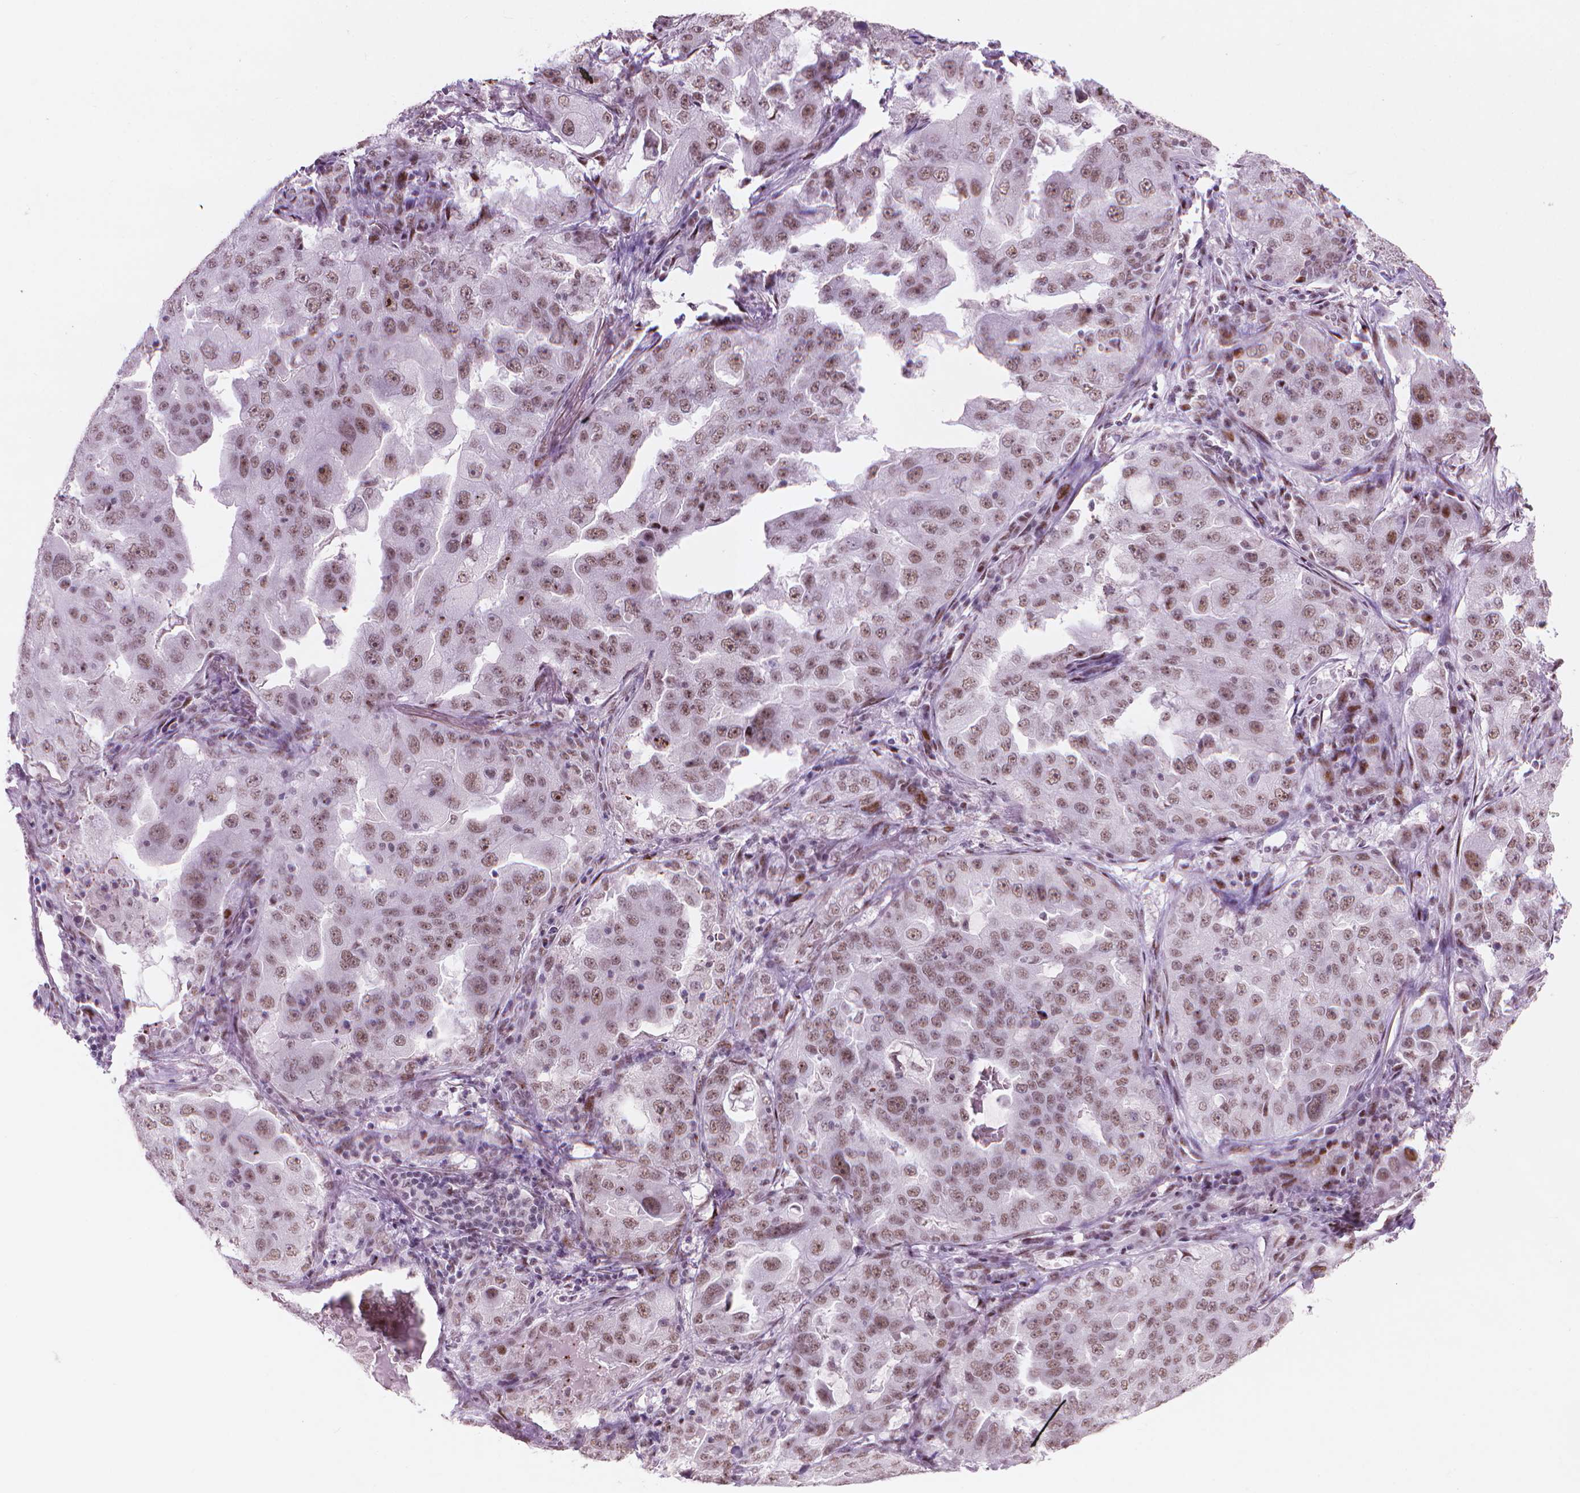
{"staining": {"intensity": "moderate", "quantity": ">75%", "location": "nuclear"}, "tissue": "lung cancer", "cell_type": "Tumor cells", "image_type": "cancer", "snomed": [{"axis": "morphology", "description": "Adenocarcinoma, NOS"}, {"axis": "topography", "description": "Lung"}], "caption": "Adenocarcinoma (lung) stained with DAB immunohistochemistry exhibits medium levels of moderate nuclear positivity in about >75% of tumor cells.", "gene": "HES7", "patient": {"sex": "female", "age": 61}}